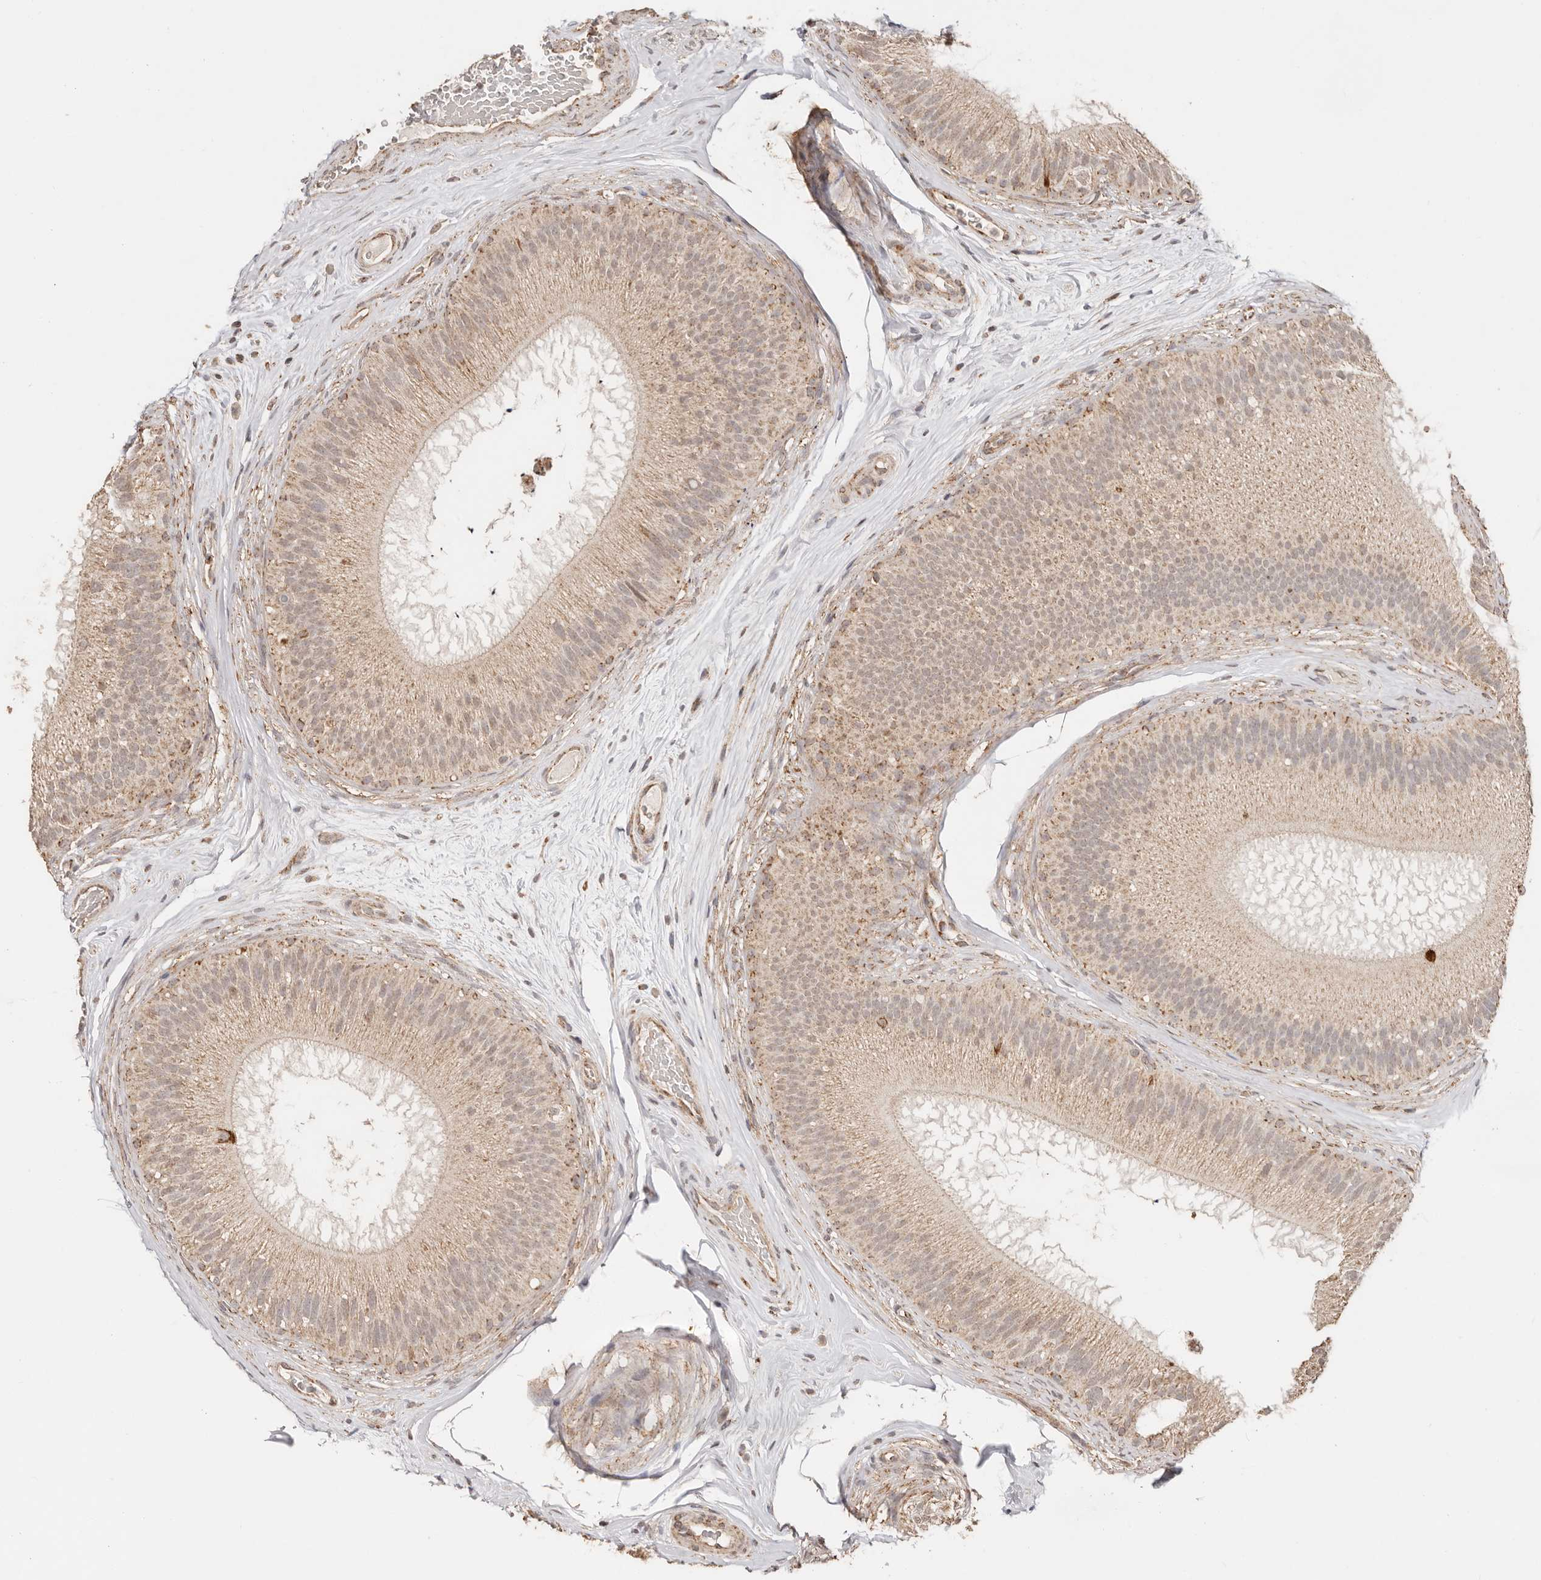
{"staining": {"intensity": "moderate", "quantity": ">75%", "location": "cytoplasmic/membranous"}, "tissue": "epididymis", "cell_type": "Glandular cells", "image_type": "normal", "snomed": [{"axis": "morphology", "description": "Normal tissue, NOS"}, {"axis": "topography", "description": "Epididymis"}], "caption": "High-power microscopy captured an immunohistochemistry (IHC) micrograph of unremarkable epididymis, revealing moderate cytoplasmic/membranous staining in approximately >75% of glandular cells. The staining was performed using DAB (3,3'-diaminobenzidine), with brown indicating positive protein expression. Nuclei are stained blue with hematoxylin.", "gene": "NDUFB11", "patient": {"sex": "male", "age": 45}}